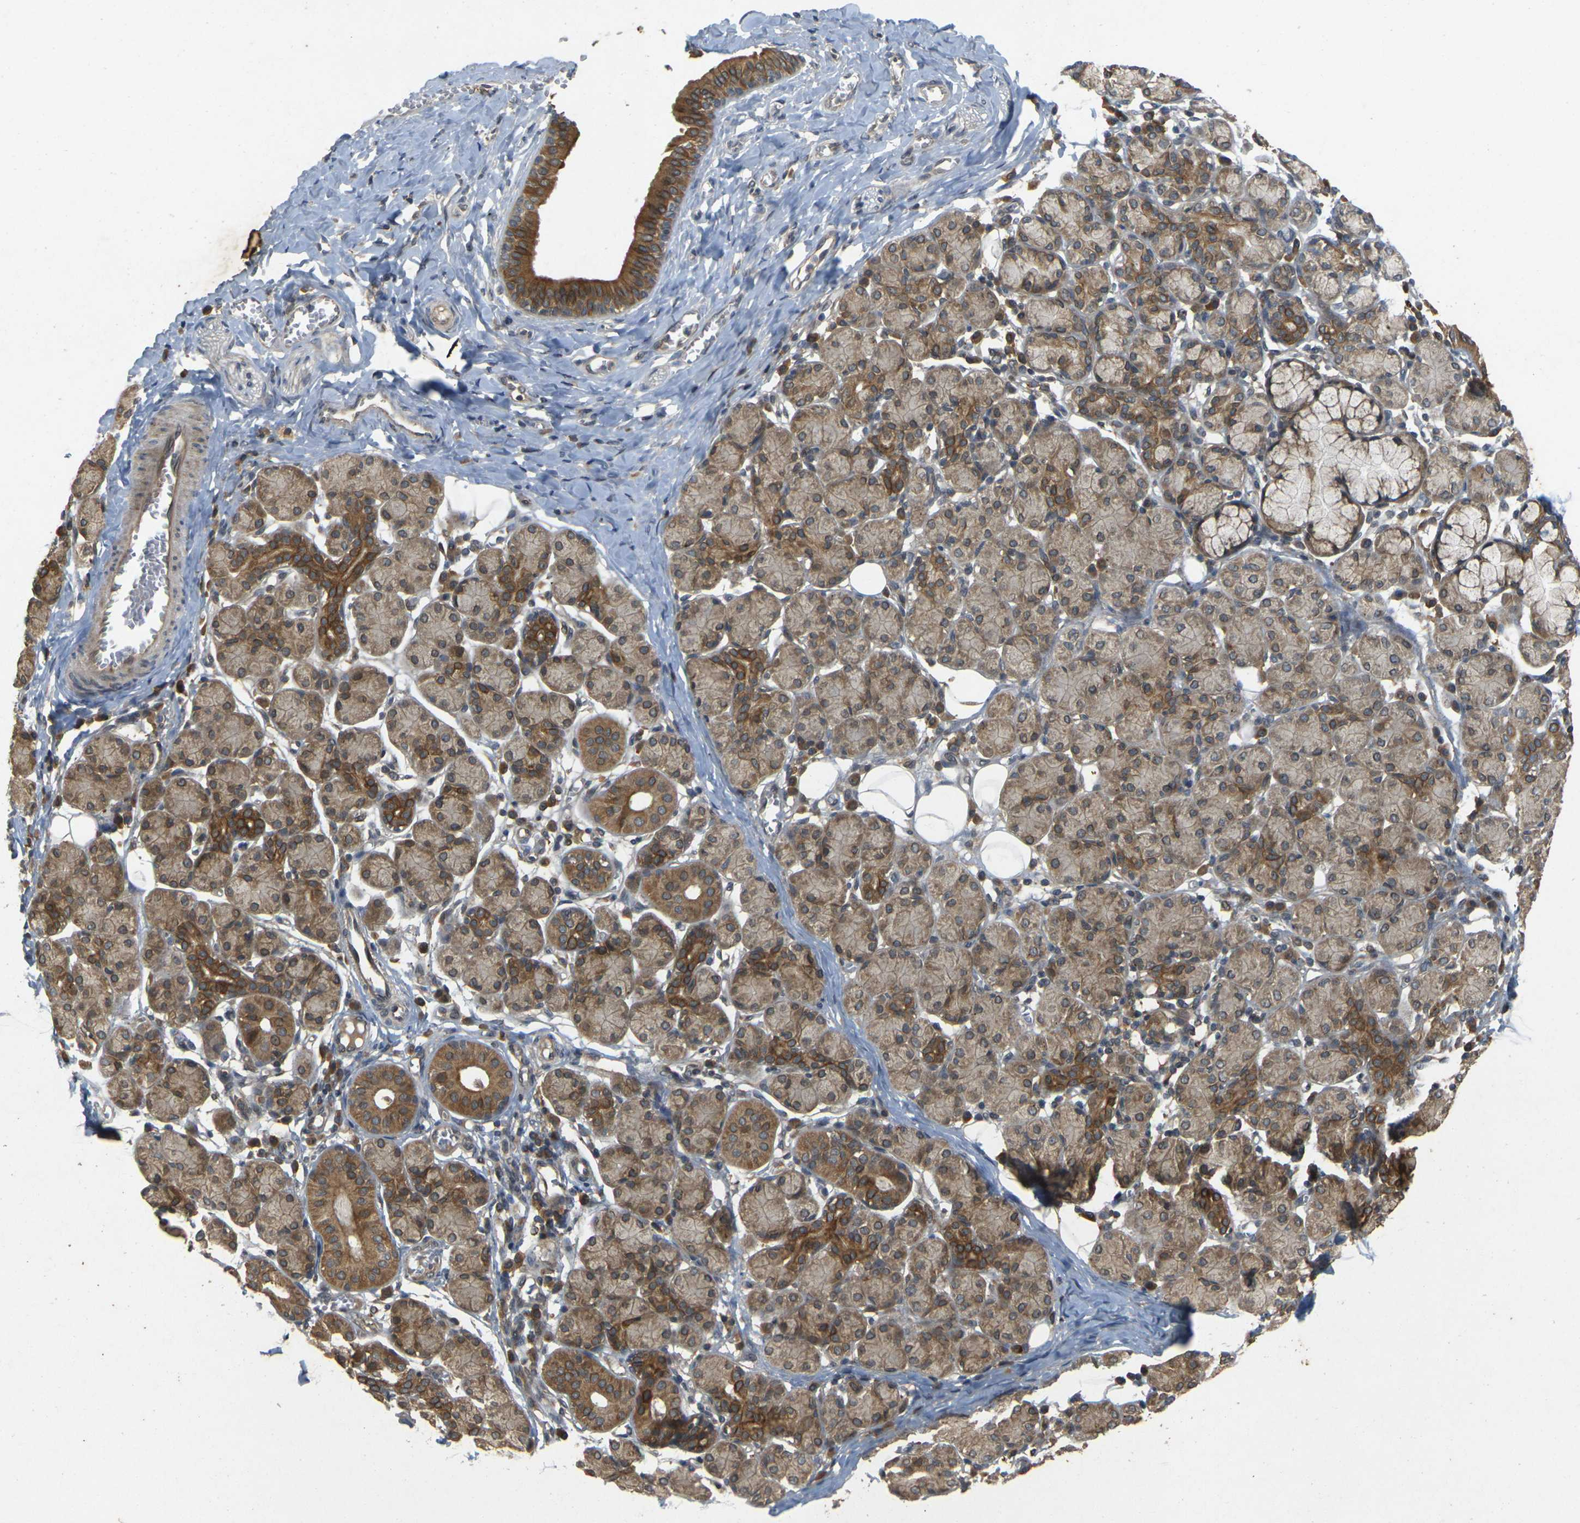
{"staining": {"intensity": "moderate", "quantity": ">75%", "location": "cytoplasmic/membranous"}, "tissue": "salivary gland", "cell_type": "Glandular cells", "image_type": "normal", "snomed": [{"axis": "morphology", "description": "Normal tissue, NOS"}, {"axis": "morphology", "description": "Inflammation, NOS"}, {"axis": "topography", "description": "Lymph node"}, {"axis": "topography", "description": "Salivary gland"}], "caption": "A brown stain labels moderate cytoplasmic/membranous positivity of a protein in glandular cells of benign human salivary gland.", "gene": "ERN1", "patient": {"sex": "male", "age": 3}}